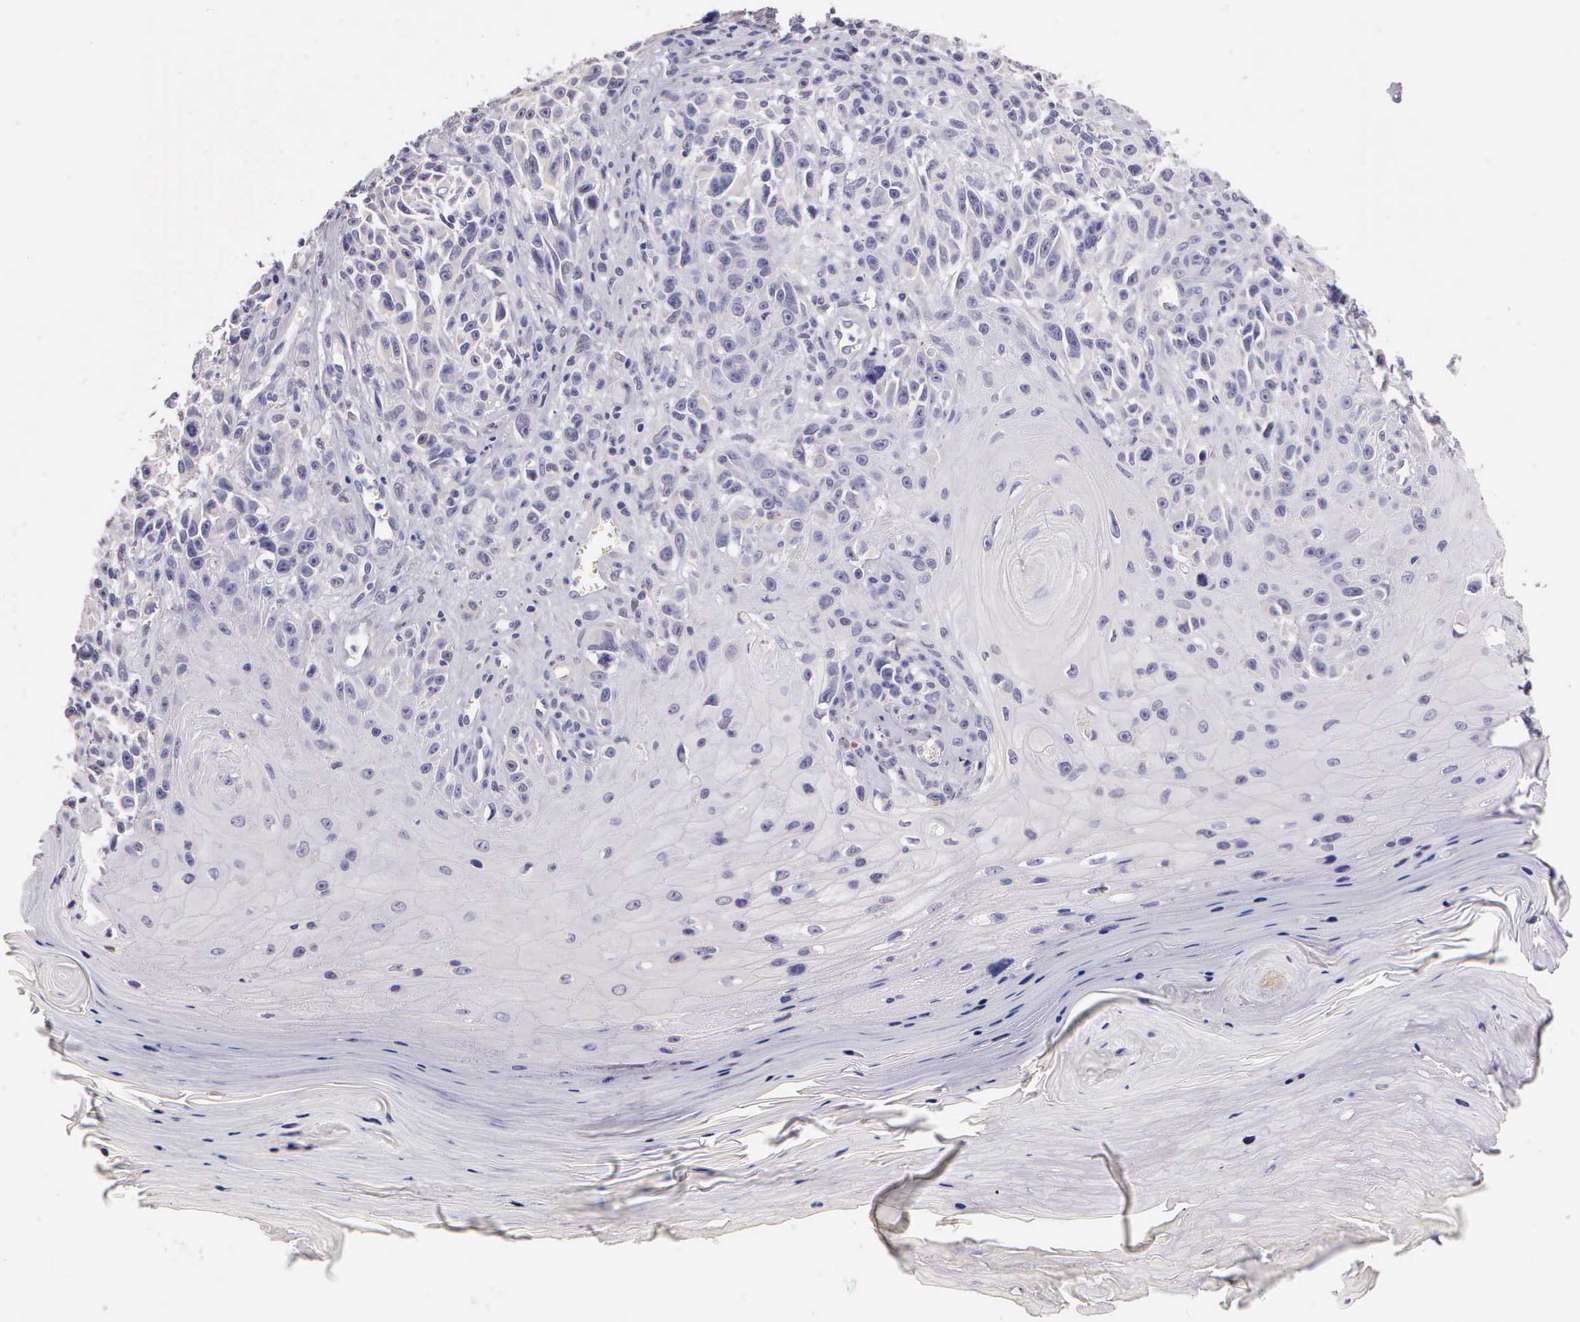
{"staining": {"intensity": "negative", "quantity": "none", "location": "none"}, "tissue": "melanoma", "cell_type": "Tumor cells", "image_type": "cancer", "snomed": [{"axis": "morphology", "description": "Malignant melanoma, NOS"}, {"axis": "topography", "description": "Skin"}], "caption": "Micrograph shows no significant protein expression in tumor cells of melanoma.", "gene": "ESR1", "patient": {"sex": "female", "age": 82}}